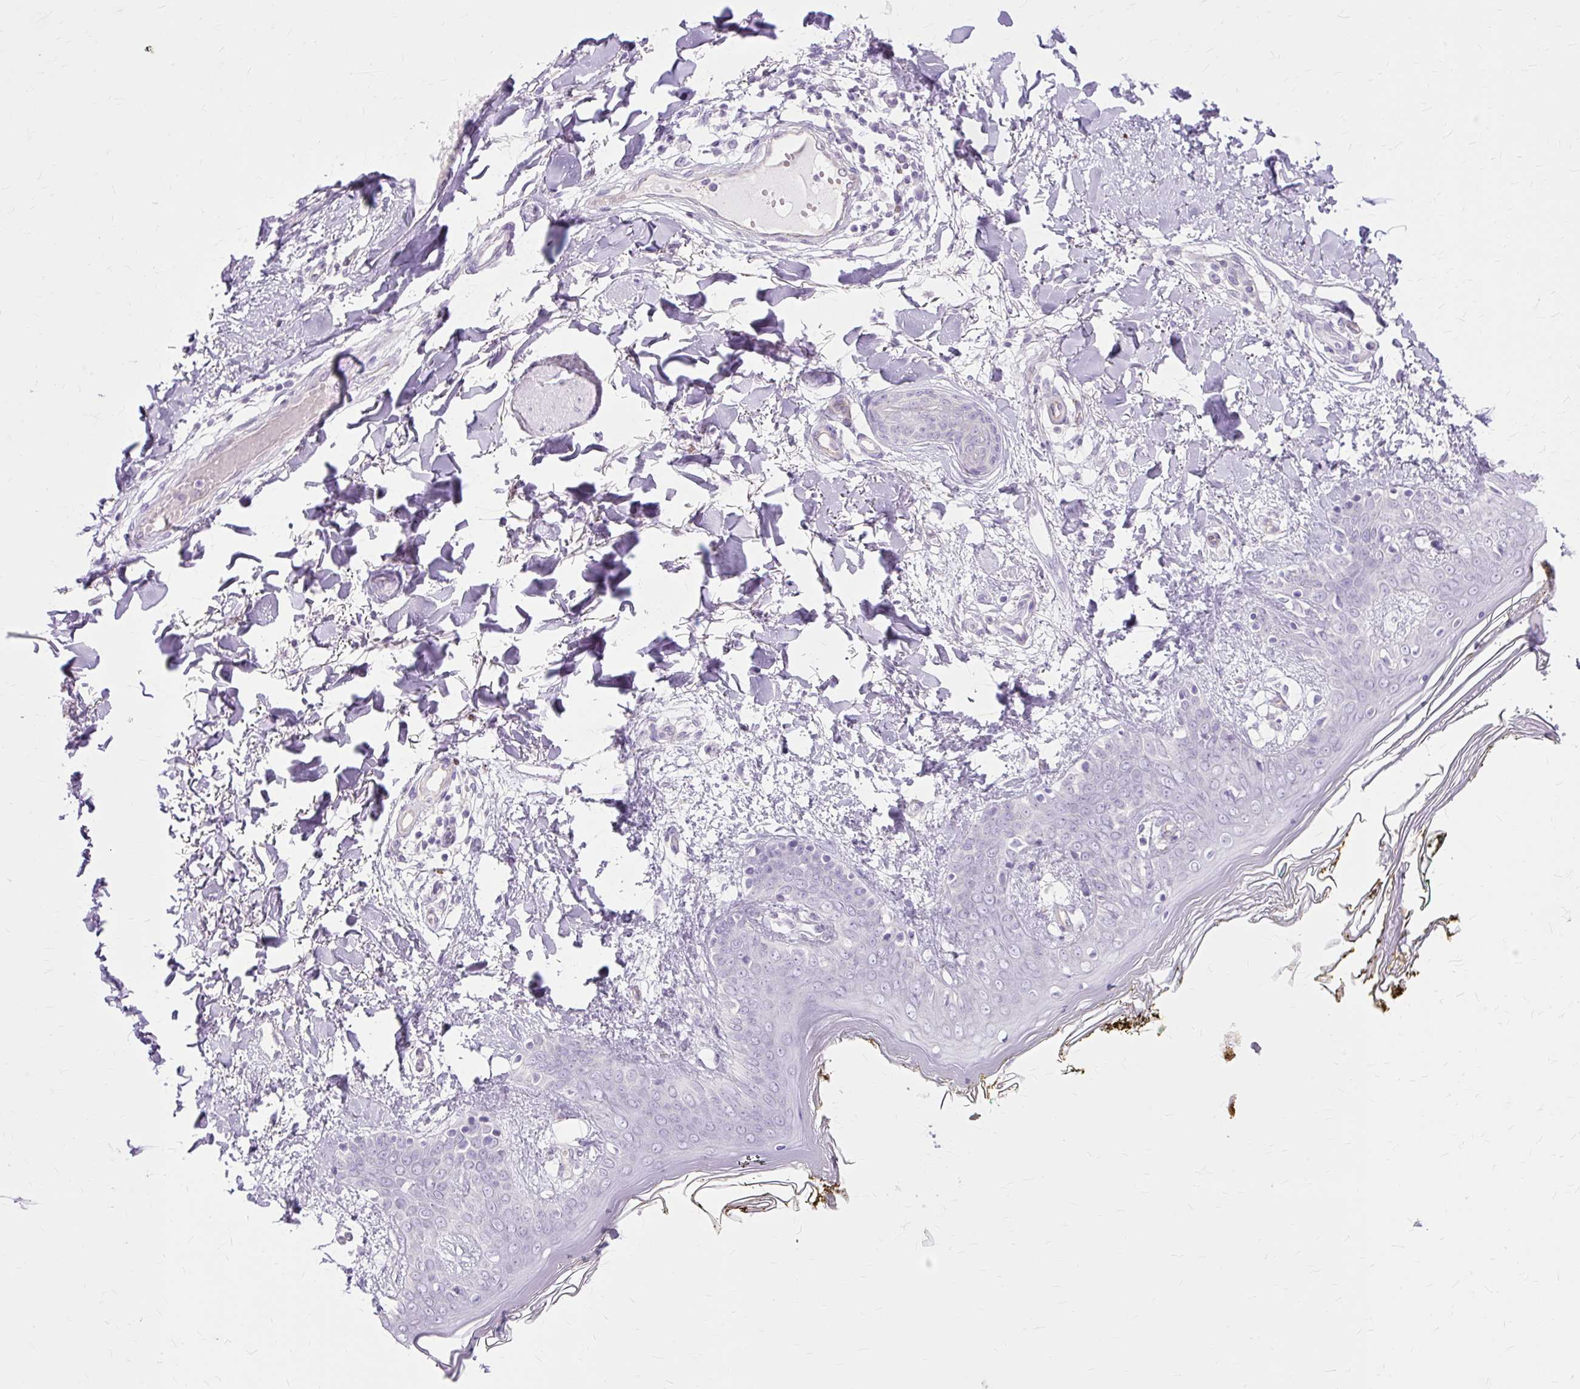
{"staining": {"intensity": "negative", "quantity": "none", "location": "none"}, "tissue": "skin", "cell_type": "Fibroblasts", "image_type": "normal", "snomed": [{"axis": "morphology", "description": "Normal tissue, NOS"}, {"axis": "topography", "description": "Skin"}], "caption": "A high-resolution image shows immunohistochemistry (IHC) staining of unremarkable skin, which displays no significant expression in fibroblasts.", "gene": "ZNF35", "patient": {"sex": "female", "age": 34}}